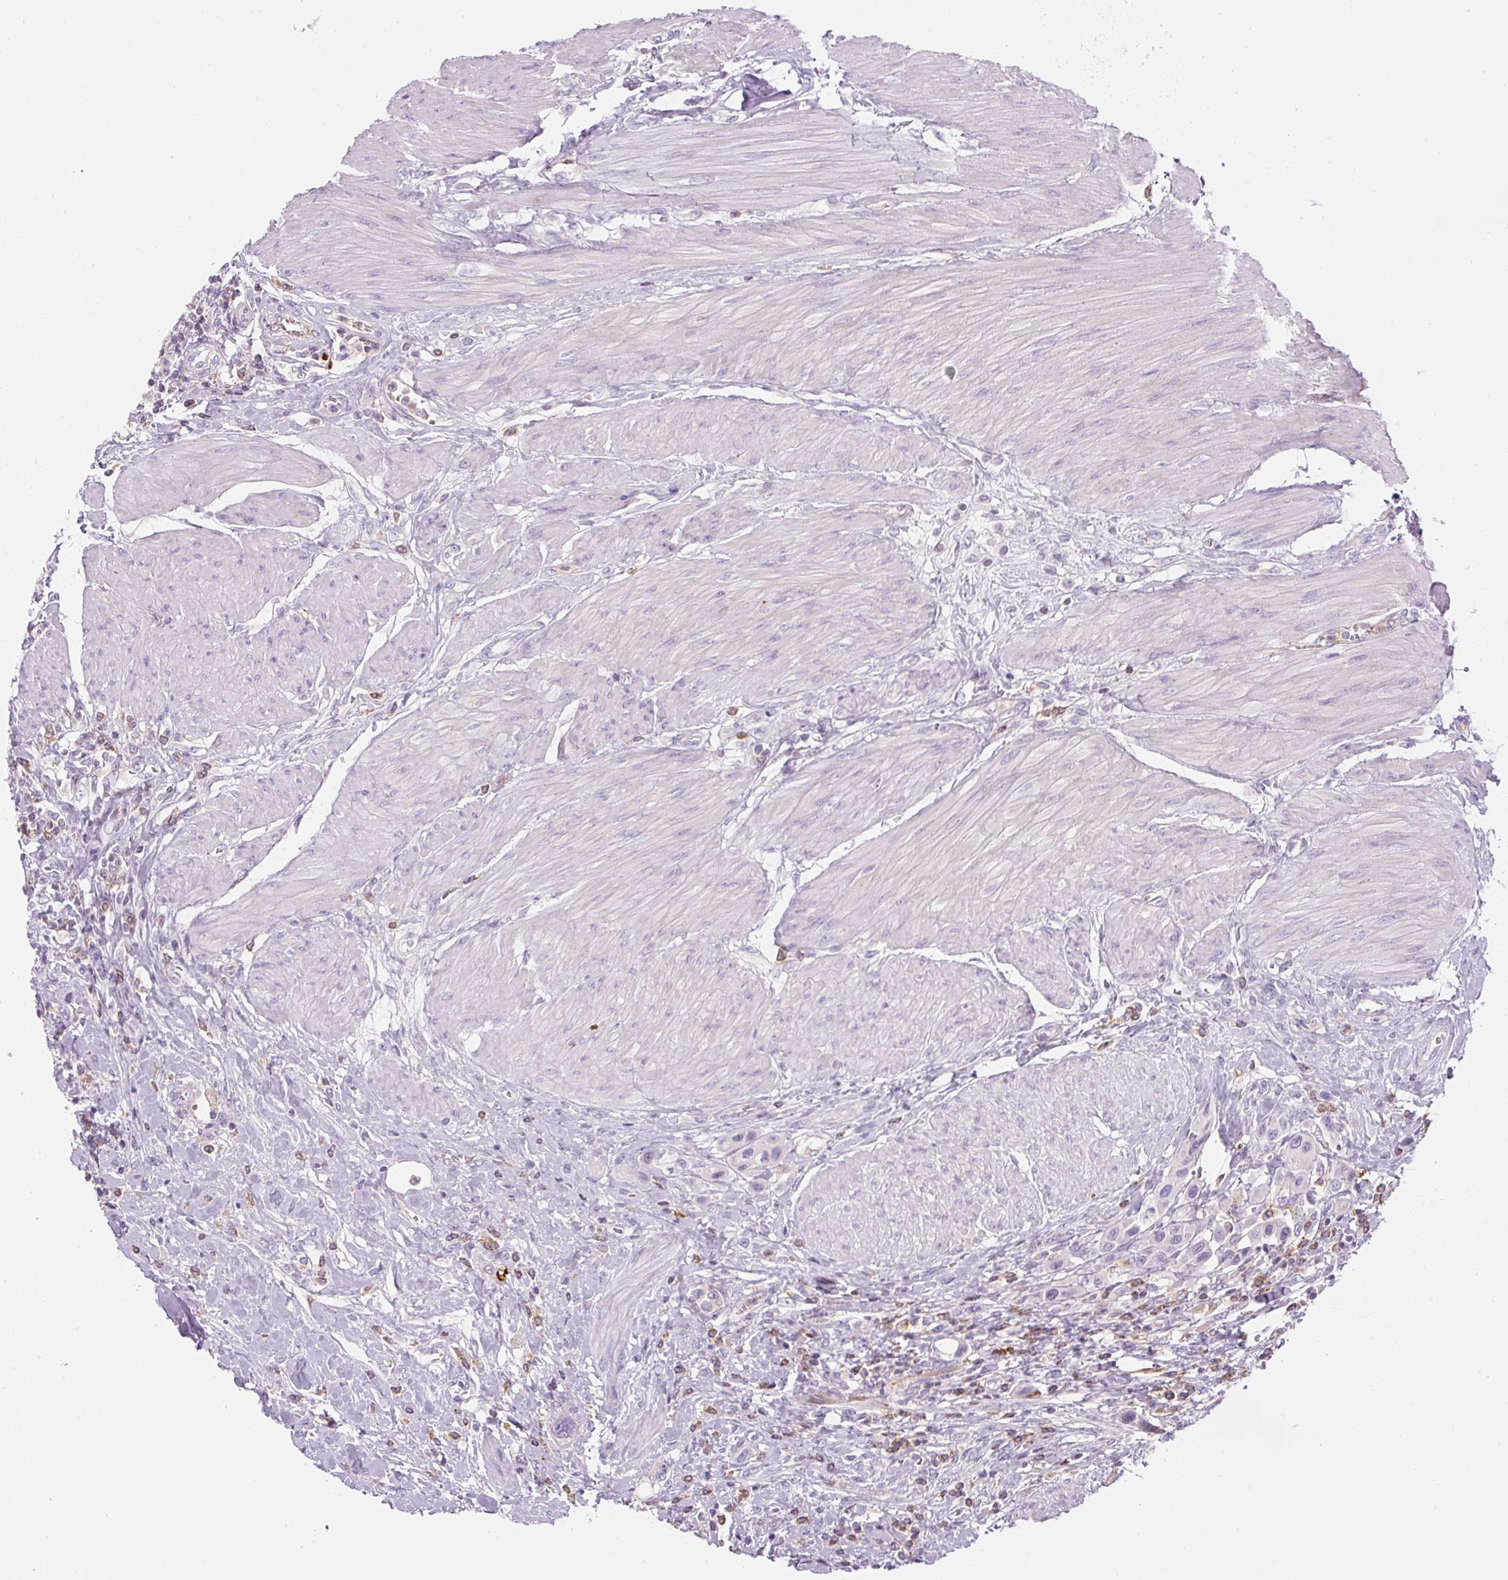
{"staining": {"intensity": "negative", "quantity": "none", "location": "none"}, "tissue": "urothelial cancer", "cell_type": "Tumor cells", "image_type": "cancer", "snomed": [{"axis": "morphology", "description": "Urothelial carcinoma, High grade"}, {"axis": "topography", "description": "Urinary bladder"}], "caption": "This is an immunohistochemistry image of urothelial cancer. There is no positivity in tumor cells.", "gene": "PIP5KL1", "patient": {"sex": "male", "age": 50}}